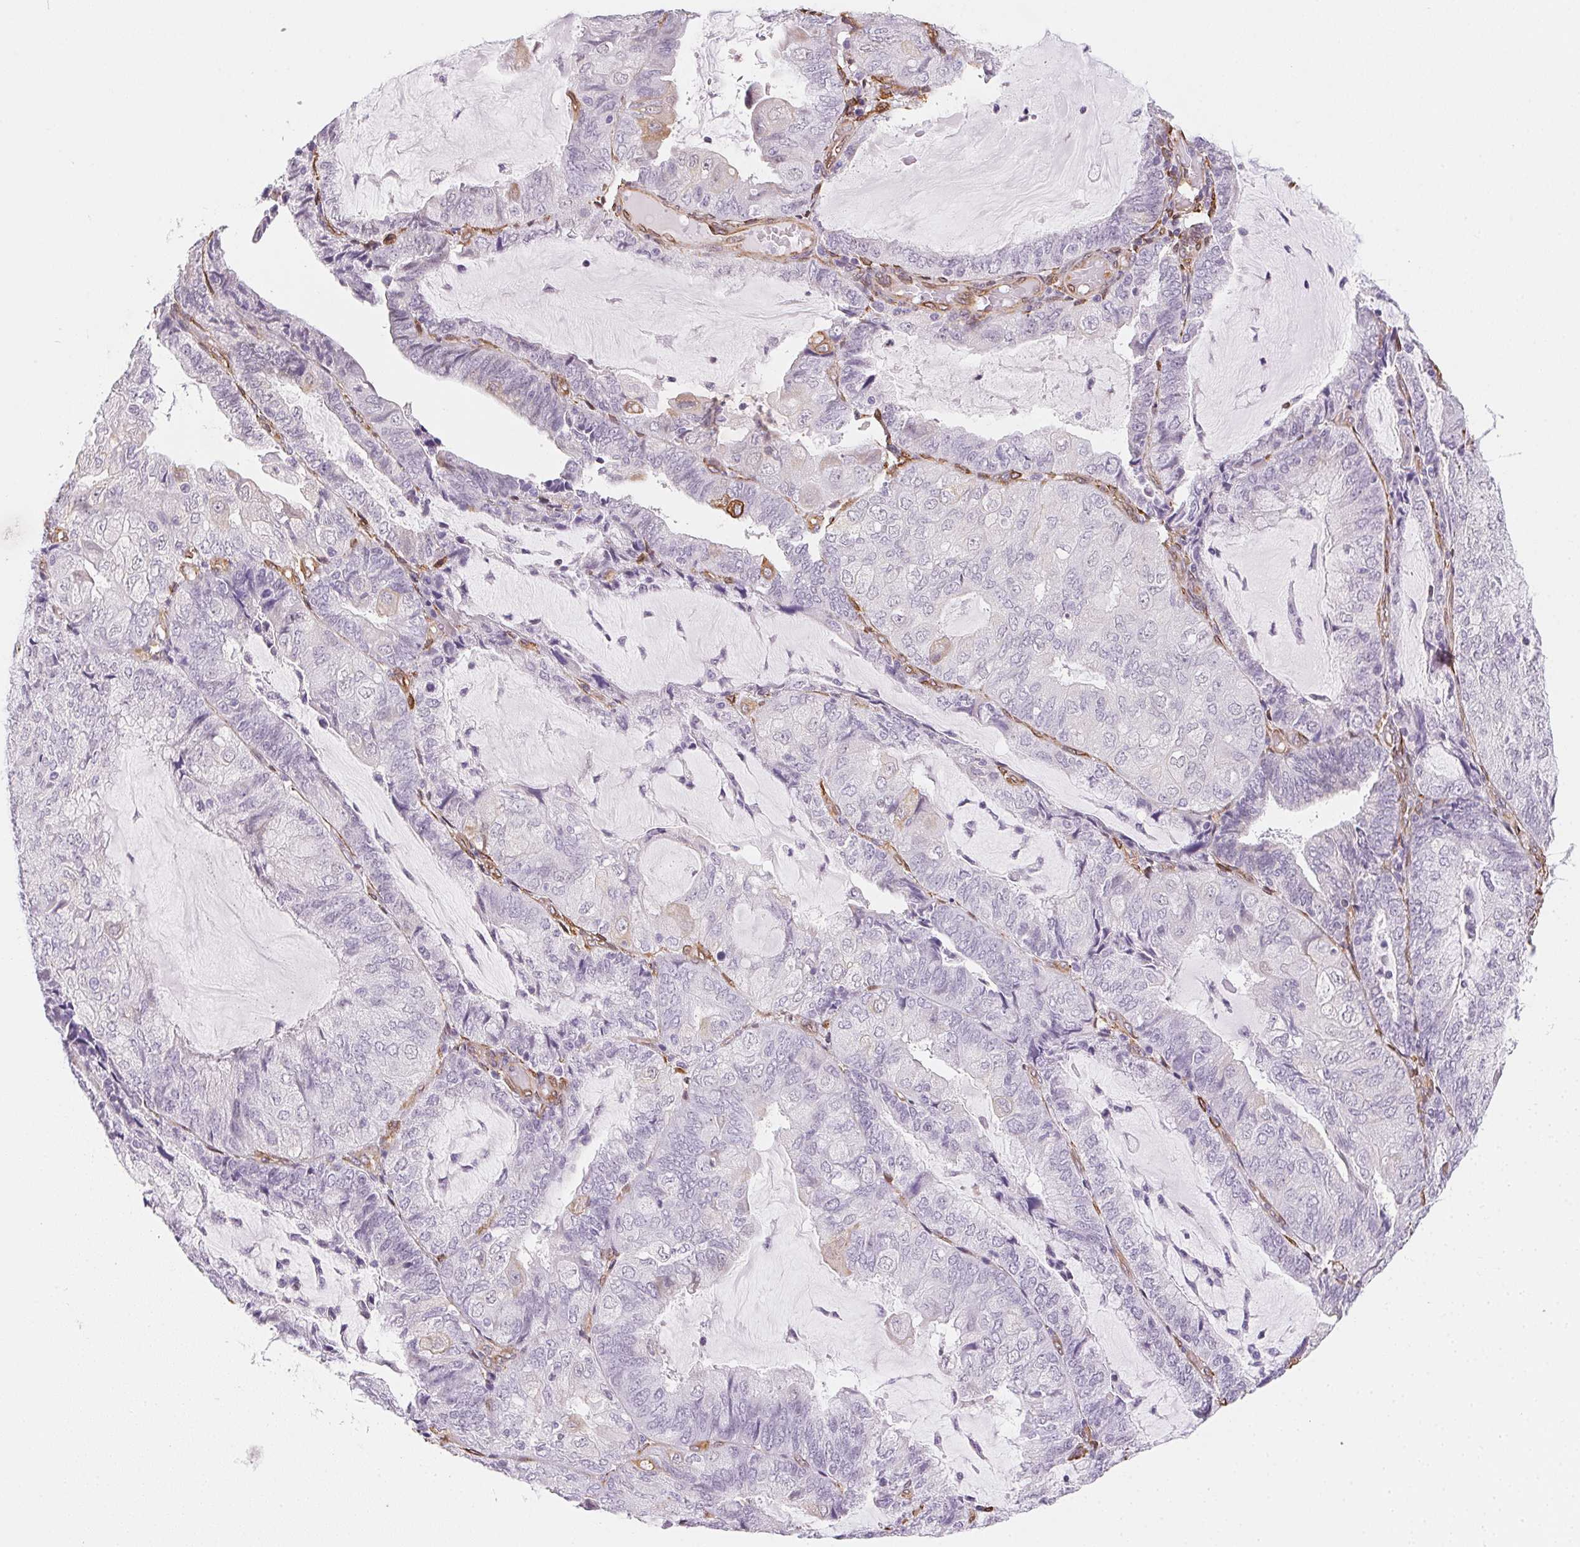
{"staining": {"intensity": "moderate", "quantity": "<25%", "location": "cytoplasmic/membranous"}, "tissue": "endometrial cancer", "cell_type": "Tumor cells", "image_type": "cancer", "snomed": [{"axis": "morphology", "description": "Adenocarcinoma, NOS"}, {"axis": "topography", "description": "Endometrium"}], "caption": "DAB (3,3'-diaminobenzidine) immunohistochemical staining of adenocarcinoma (endometrial) demonstrates moderate cytoplasmic/membranous protein positivity in approximately <25% of tumor cells.", "gene": "RSBN1", "patient": {"sex": "female", "age": 81}}